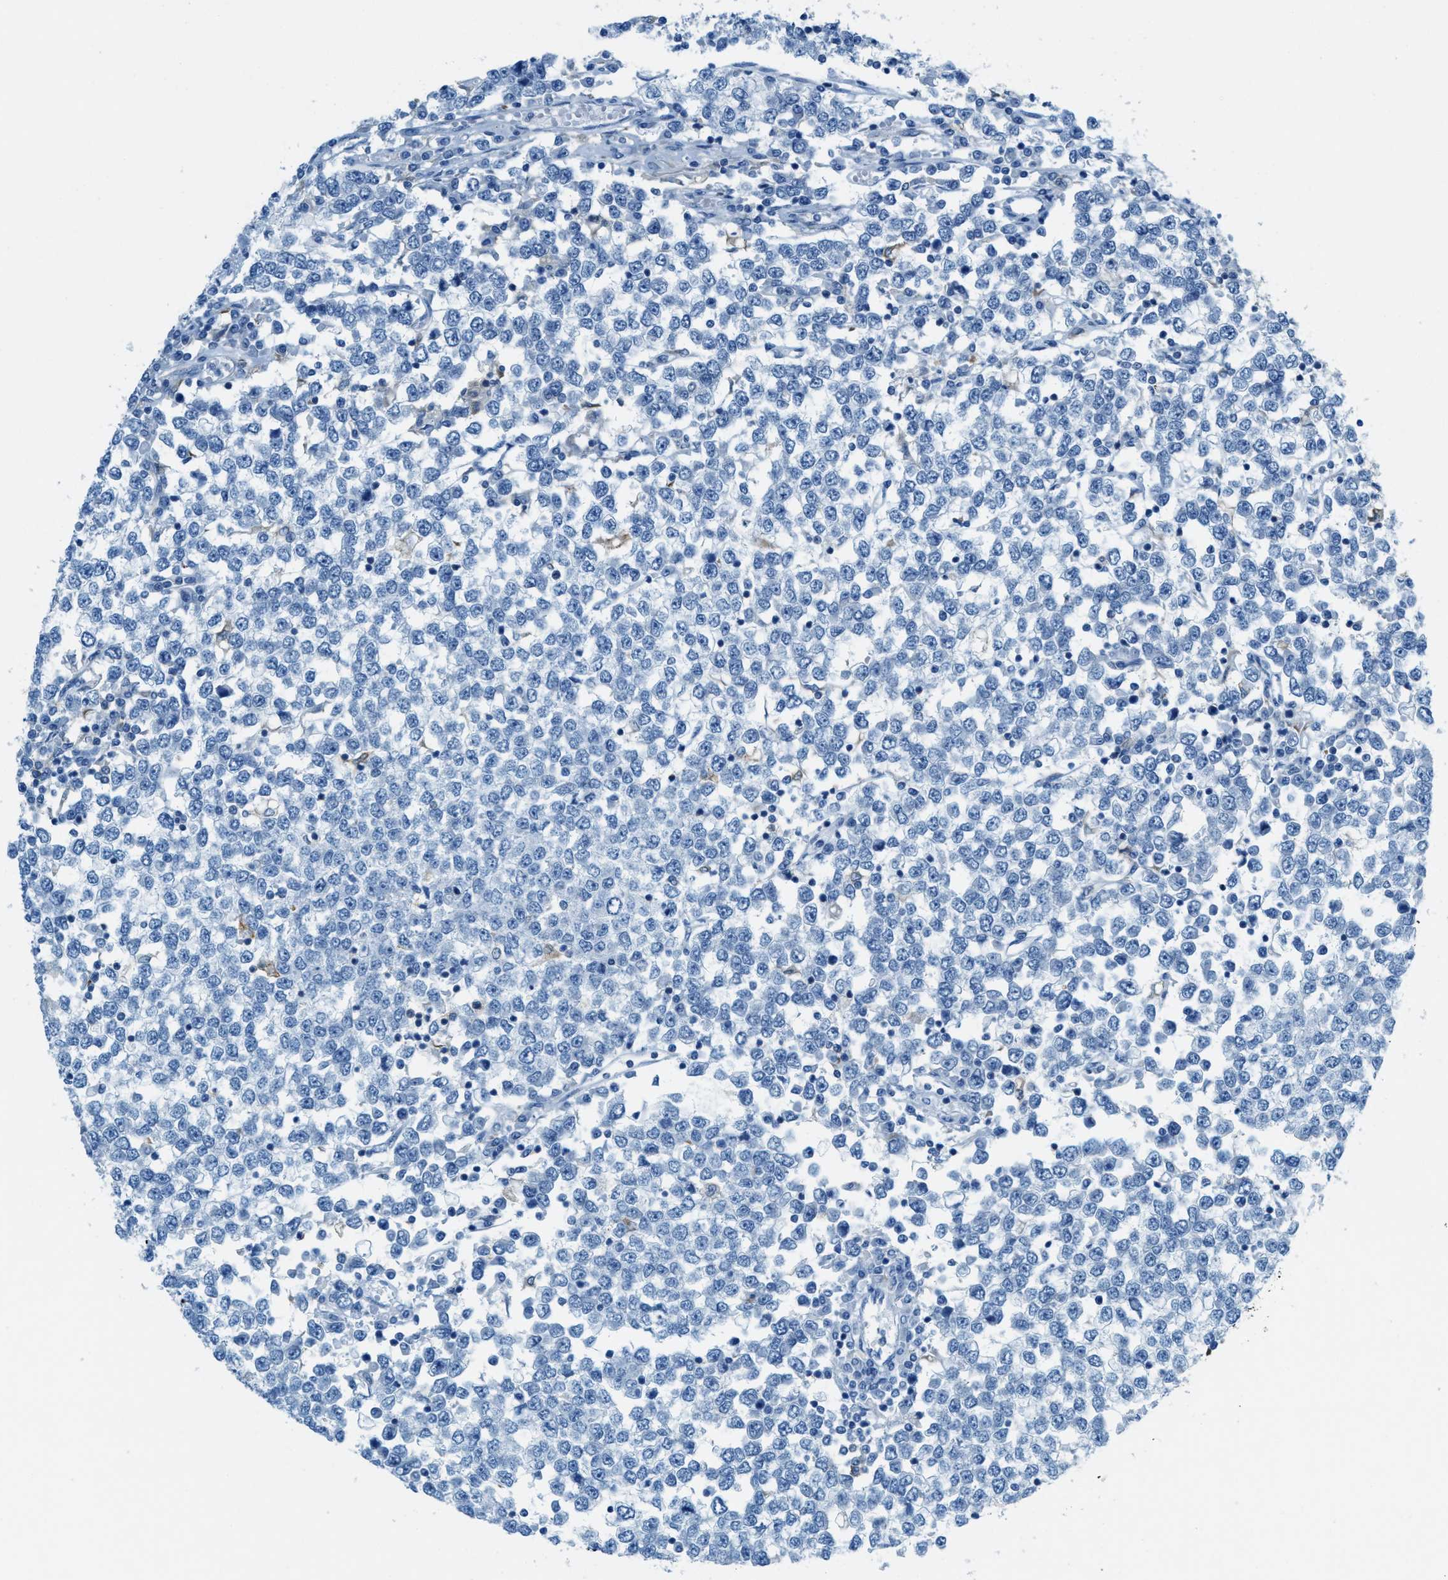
{"staining": {"intensity": "negative", "quantity": "none", "location": "none"}, "tissue": "testis cancer", "cell_type": "Tumor cells", "image_type": "cancer", "snomed": [{"axis": "morphology", "description": "Seminoma, NOS"}, {"axis": "topography", "description": "Testis"}], "caption": "Human testis cancer (seminoma) stained for a protein using immunohistochemistry (IHC) reveals no expression in tumor cells.", "gene": "MATCAP2", "patient": {"sex": "male", "age": 65}}